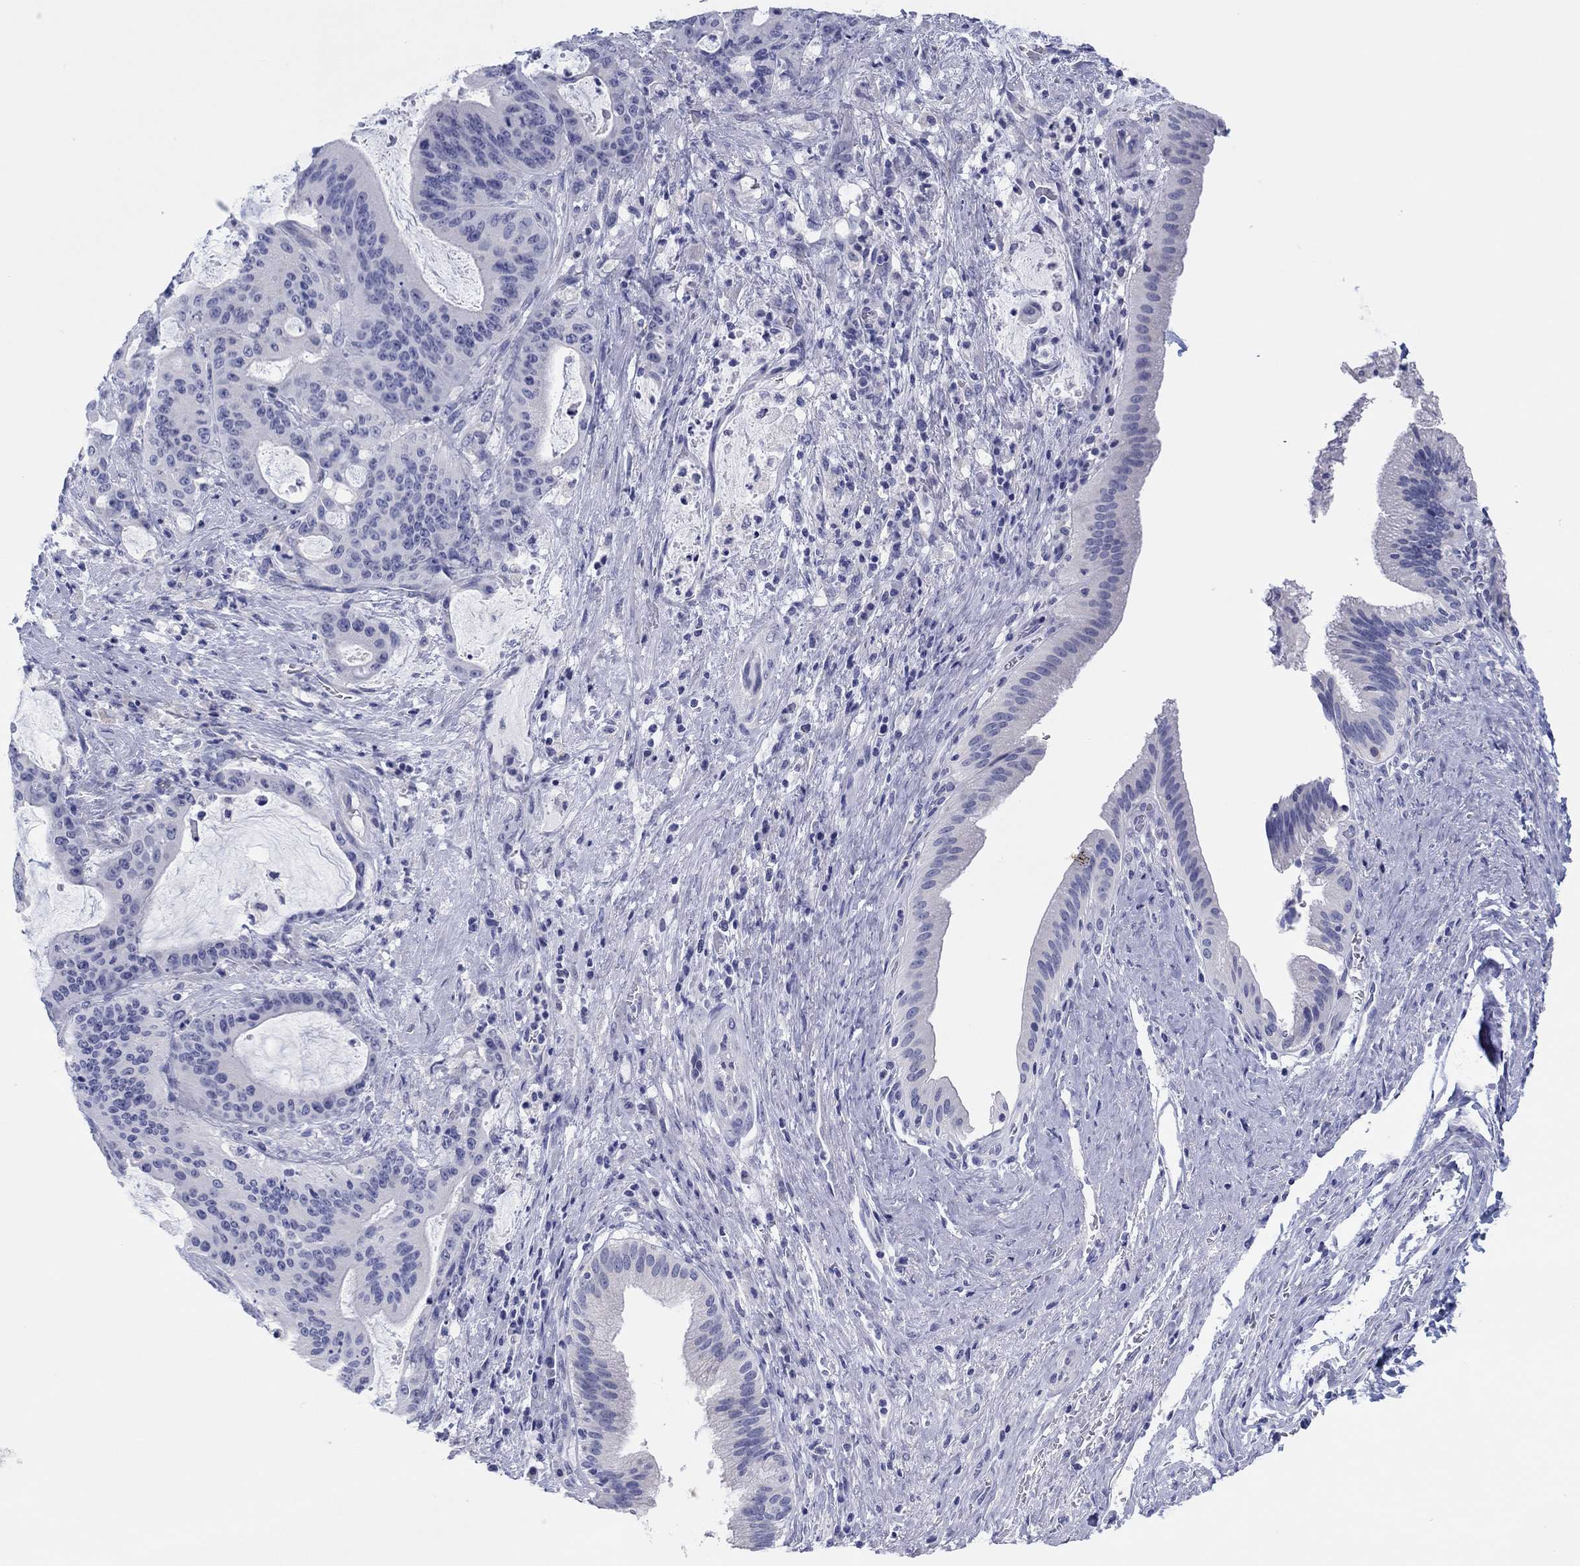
{"staining": {"intensity": "negative", "quantity": "none", "location": "none"}, "tissue": "liver cancer", "cell_type": "Tumor cells", "image_type": "cancer", "snomed": [{"axis": "morphology", "description": "Cholangiocarcinoma"}, {"axis": "topography", "description": "Liver"}], "caption": "Liver cholangiocarcinoma was stained to show a protein in brown. There is no significant expression in tumor cells.", "gene": "ERICH3", "patient": {"sex": "female", "age": 73}}